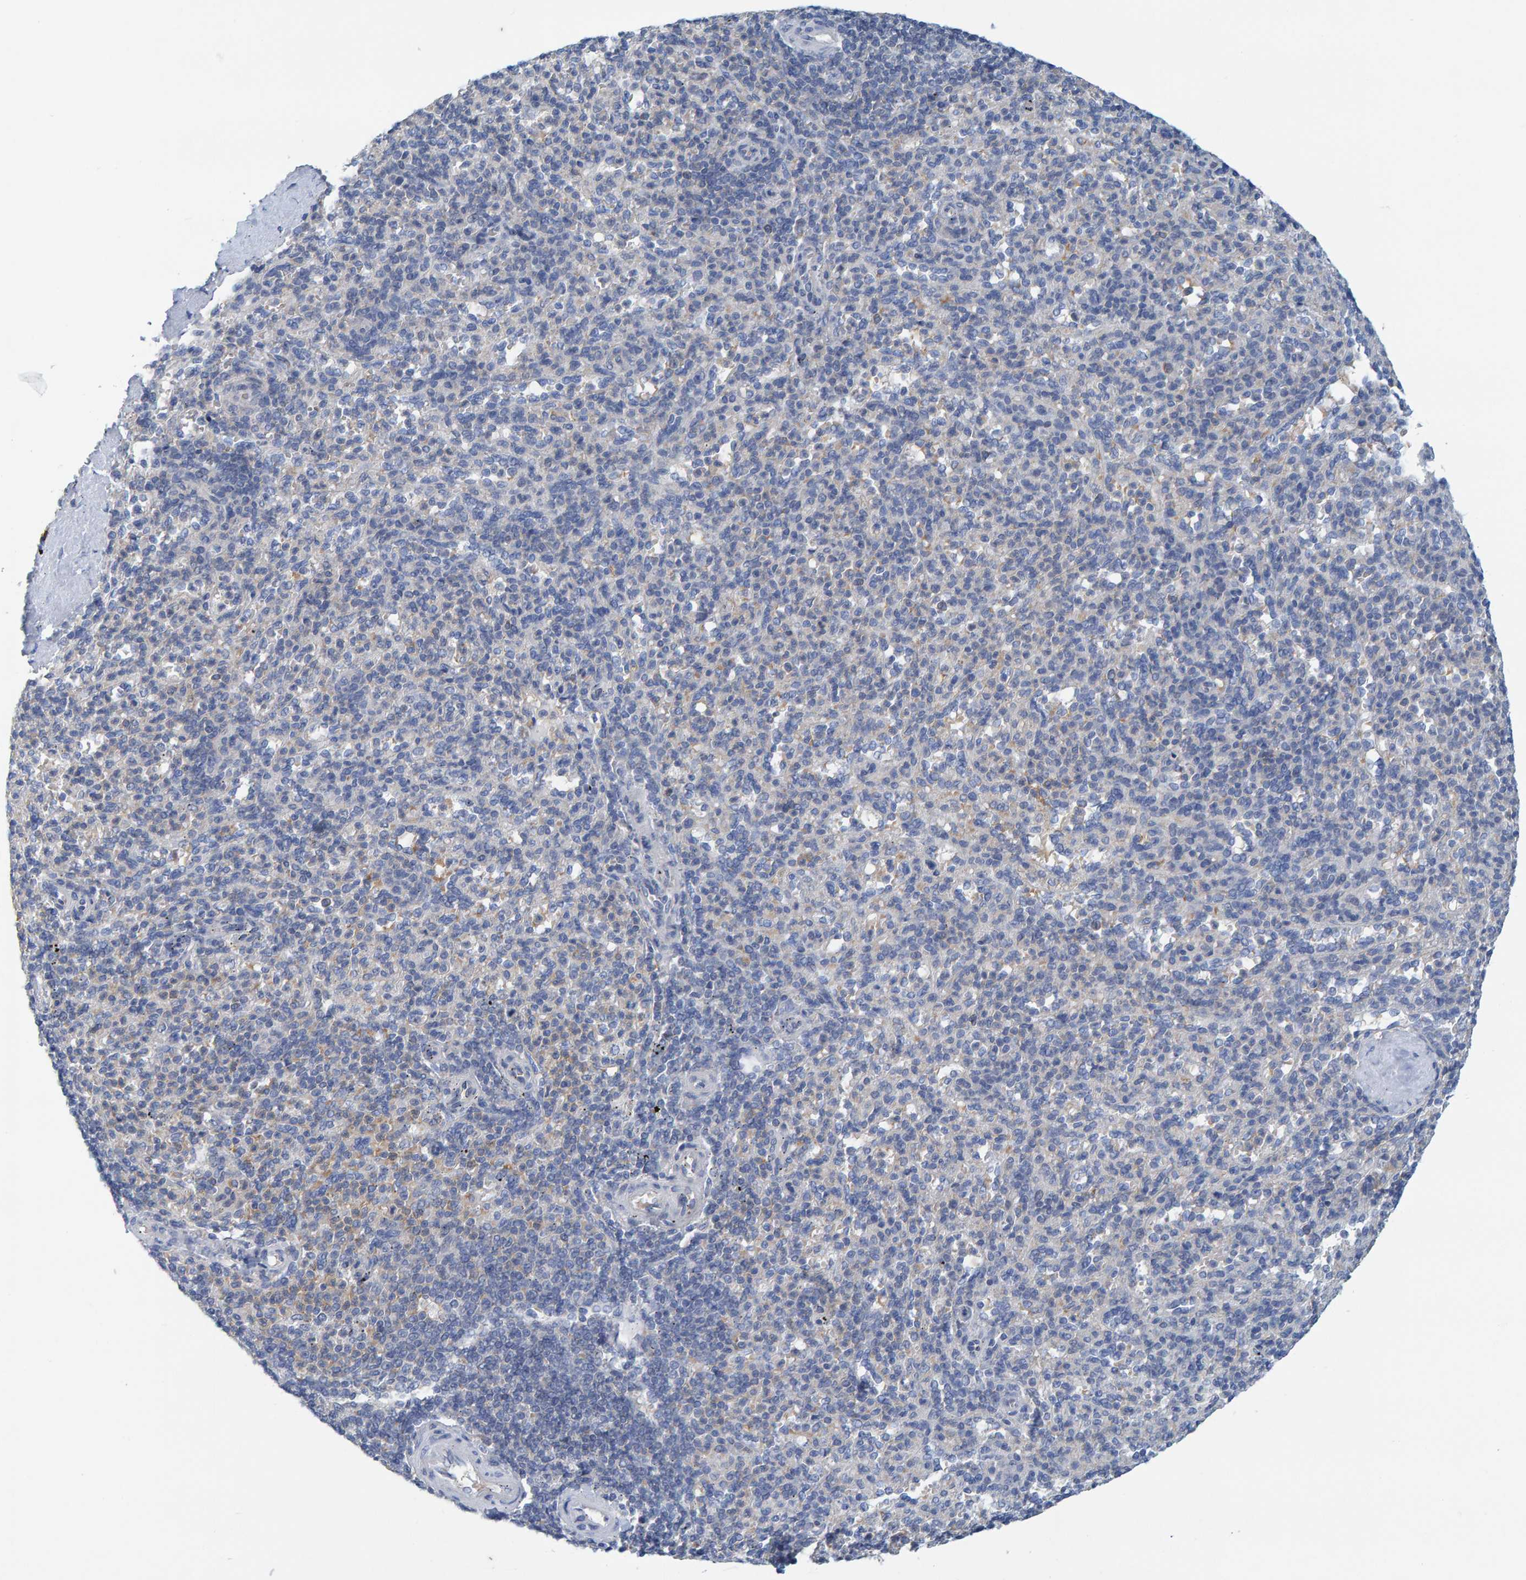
{"staining": {"intensity": "weak", "quantity": "<25%", "location": "cytoplasmic/membranous"}, "tissue": "spleen", "cell_type": "Cells in red pulp", "image_type": "normal", "snomed": [{"axis": "morphology", "description": "Normal tissue, NOS"}, {"axis": "topography", "description": "Spleen"}], "caption": "A high-resolution image shows immunohistochemistry staining of normal spleen, which exhibits no significant expression in cells in red pulp. (DAB immunohistochemistry visualized using brightfield microscopy, high magnification).", "gene": "ALAD", "patient": {"sex": "male", "age": 36}}